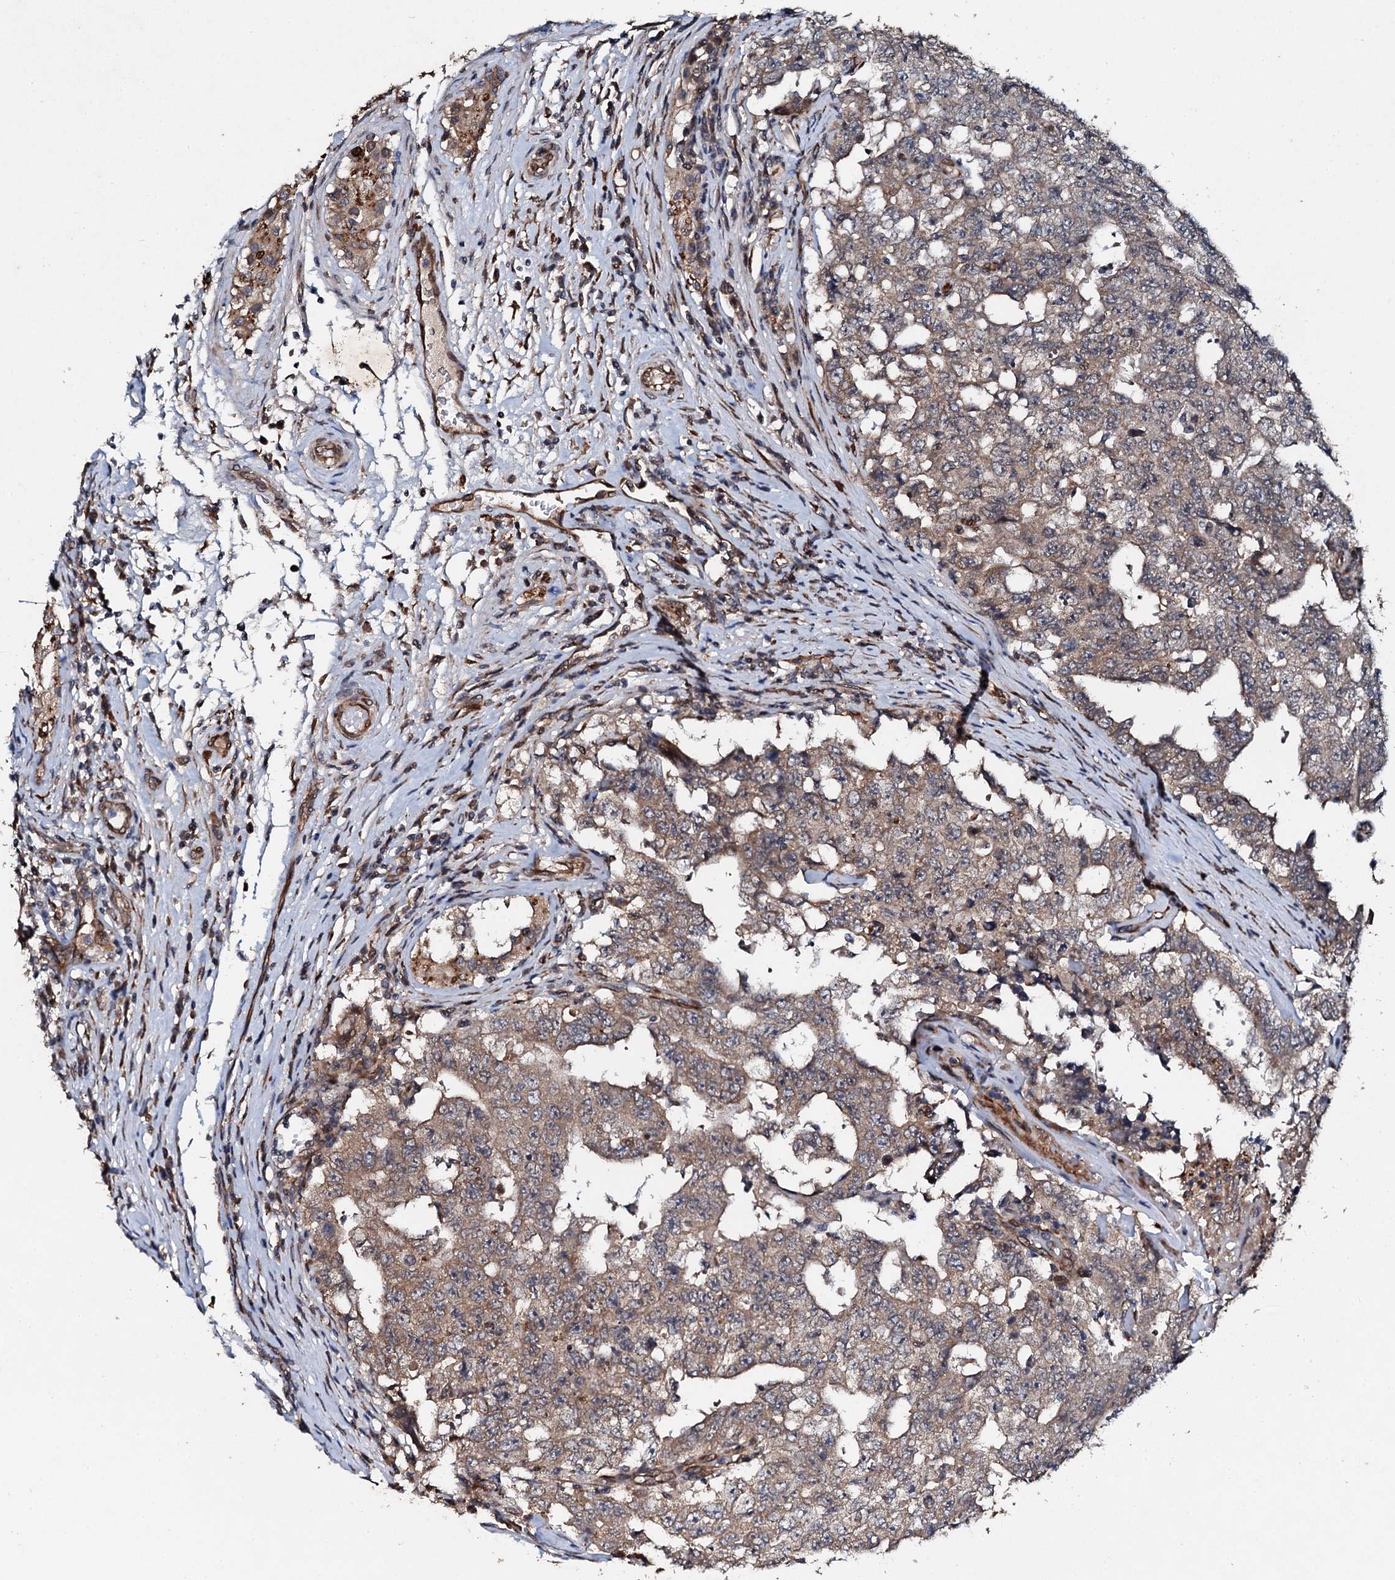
{"staining": {"intensity": "moderate", "quantity": ">75%", "location": "cytoplasmic/membranous"}, "tissue": "testis cancer", "cell_type": "Tumor cells", "image_type": "cancer", "snomed": [{"axis": "morphology", "description": "Carcinoma, Embryonal, NOS"}, {"axis": "topography", "description": "Testis"}], "caption": "Moderate cytoplasmic/membranous protein staining is identified in about >75% of tumor cells in testis cancer.", "gene": "ADAMTS10", "patient": {"sex": "male", "age": 26}}